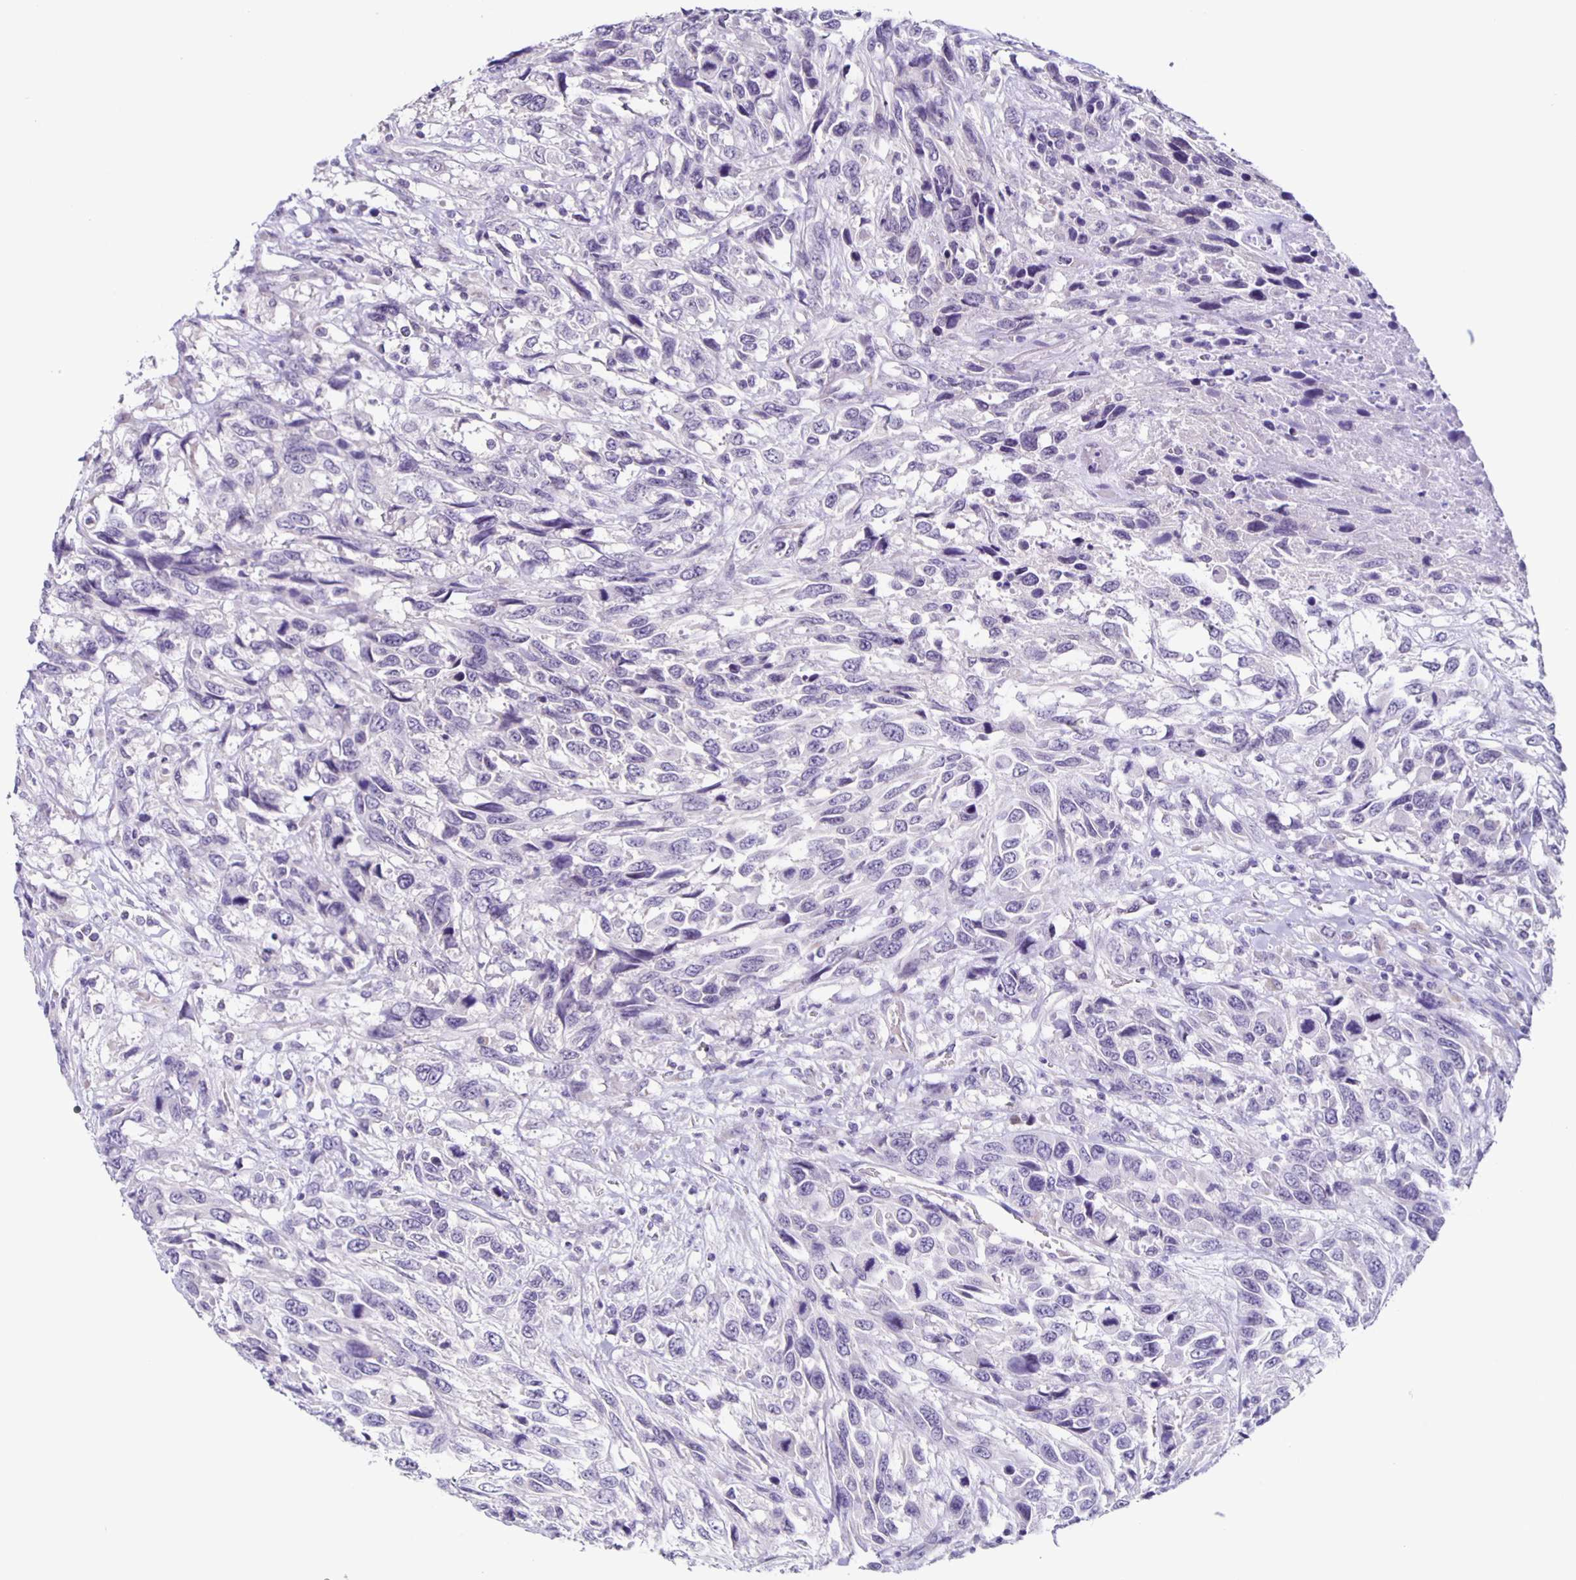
{"staining": {"intensity": "negative", "quantity": "none", "location": "none"}, "tissue": "urothelial cancer", "cell_type": "Tumor cells", "image_type": "cancer", "snomed": [{"axis": "morphology", "description": "Urothelial carcinoma, High grade"}, {"axis": "topography", "description": "Urinary bladder"}], "caption": "The micrograph reveals no staining of tumor cells in urothelial cancer.", "gene": "SLC12A3", "patient": {"sex": "female", "age": 70}}